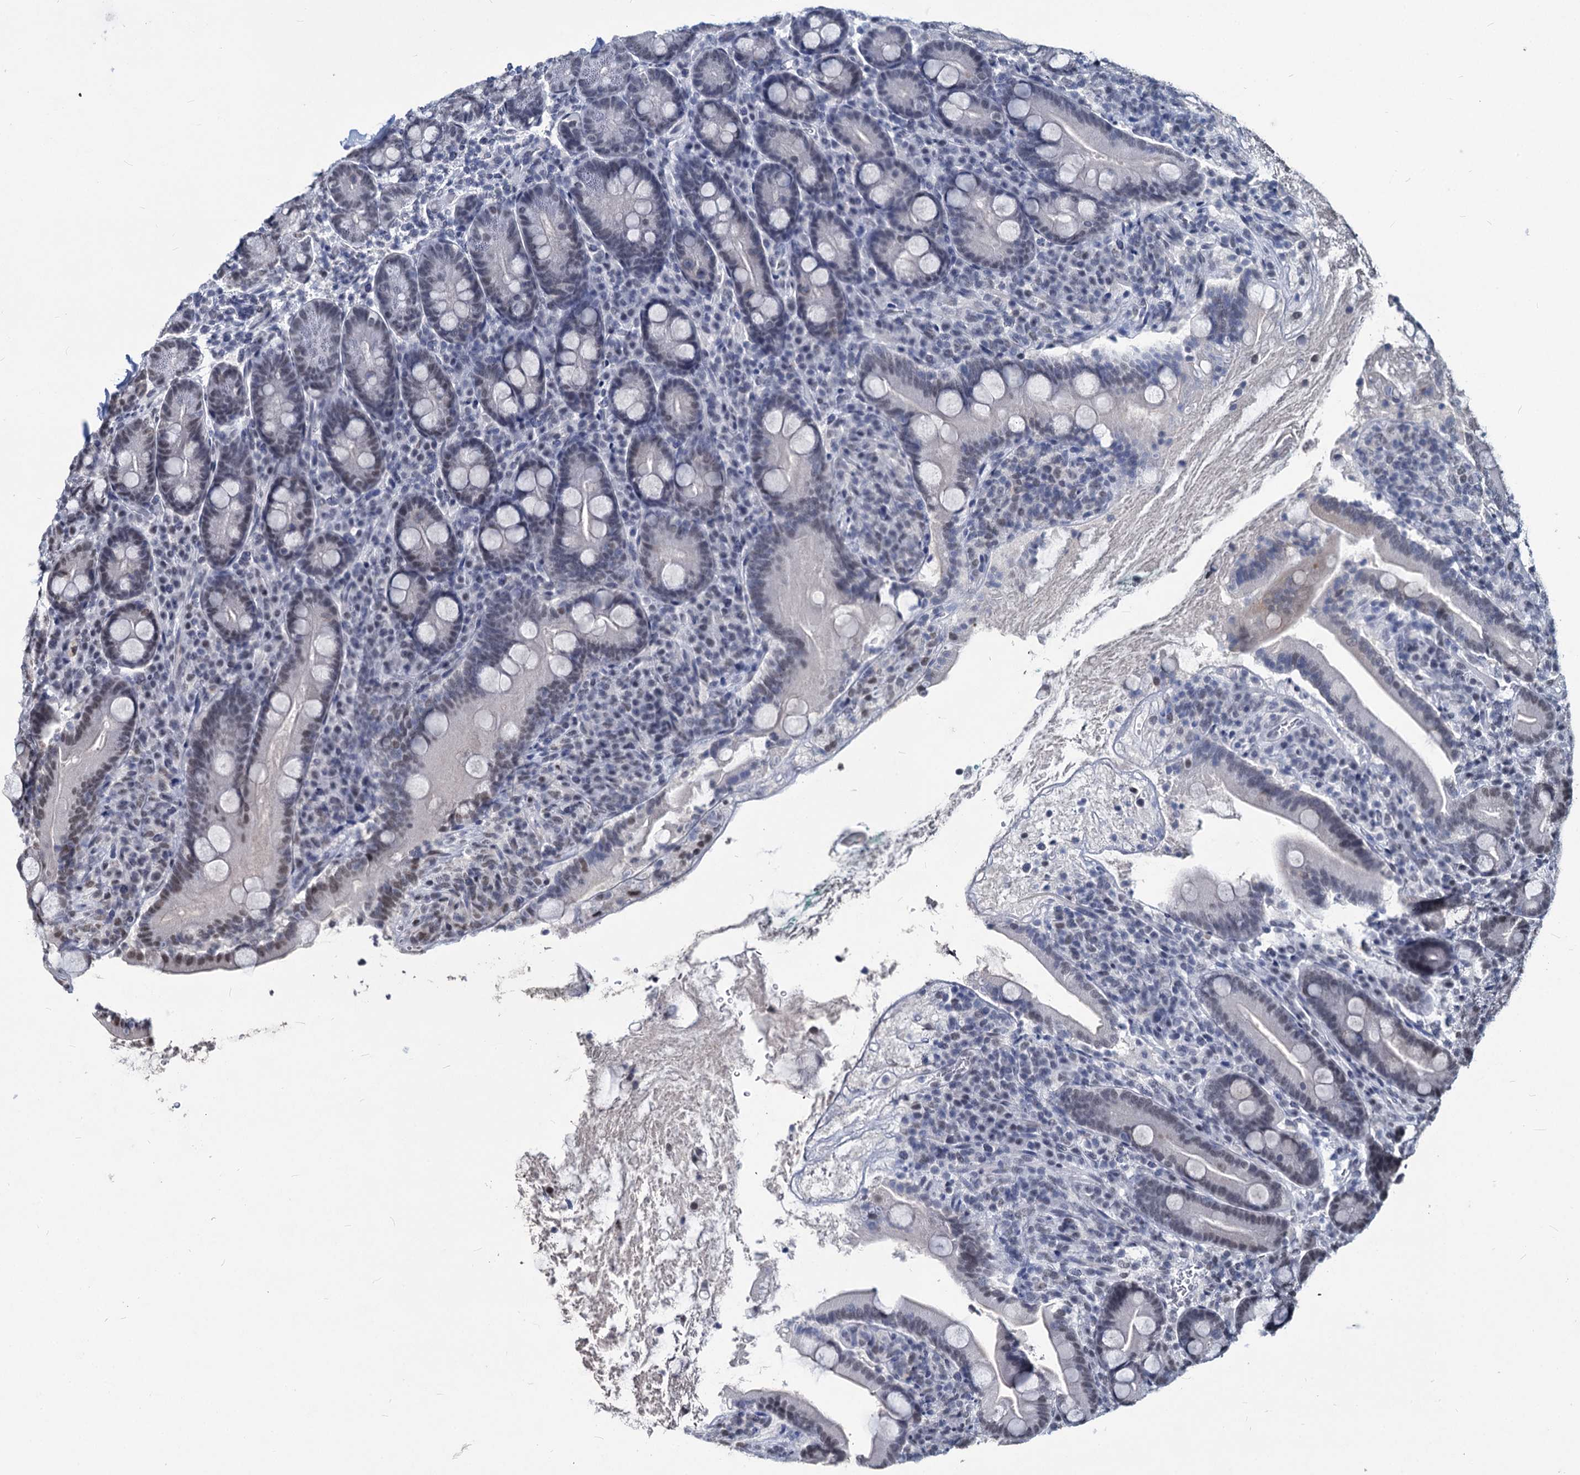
{"staining": {"intensity": "negative", "quantity": "none", "location": "none"}, "tissue": "duodenum", "cell_type": "Glandular cells", "image_type": "normal", "snomed": [{"axis": "morphology", "description": "Normal tissue, NOS"}, {"axis": "topography", "description": "Duodenum"}], "caption": "Histopathology image shows no protein expression in glandular cells of benign duodenum.", "gene": "PARPBP", "patient": {"sex": "male", "age": 35}}